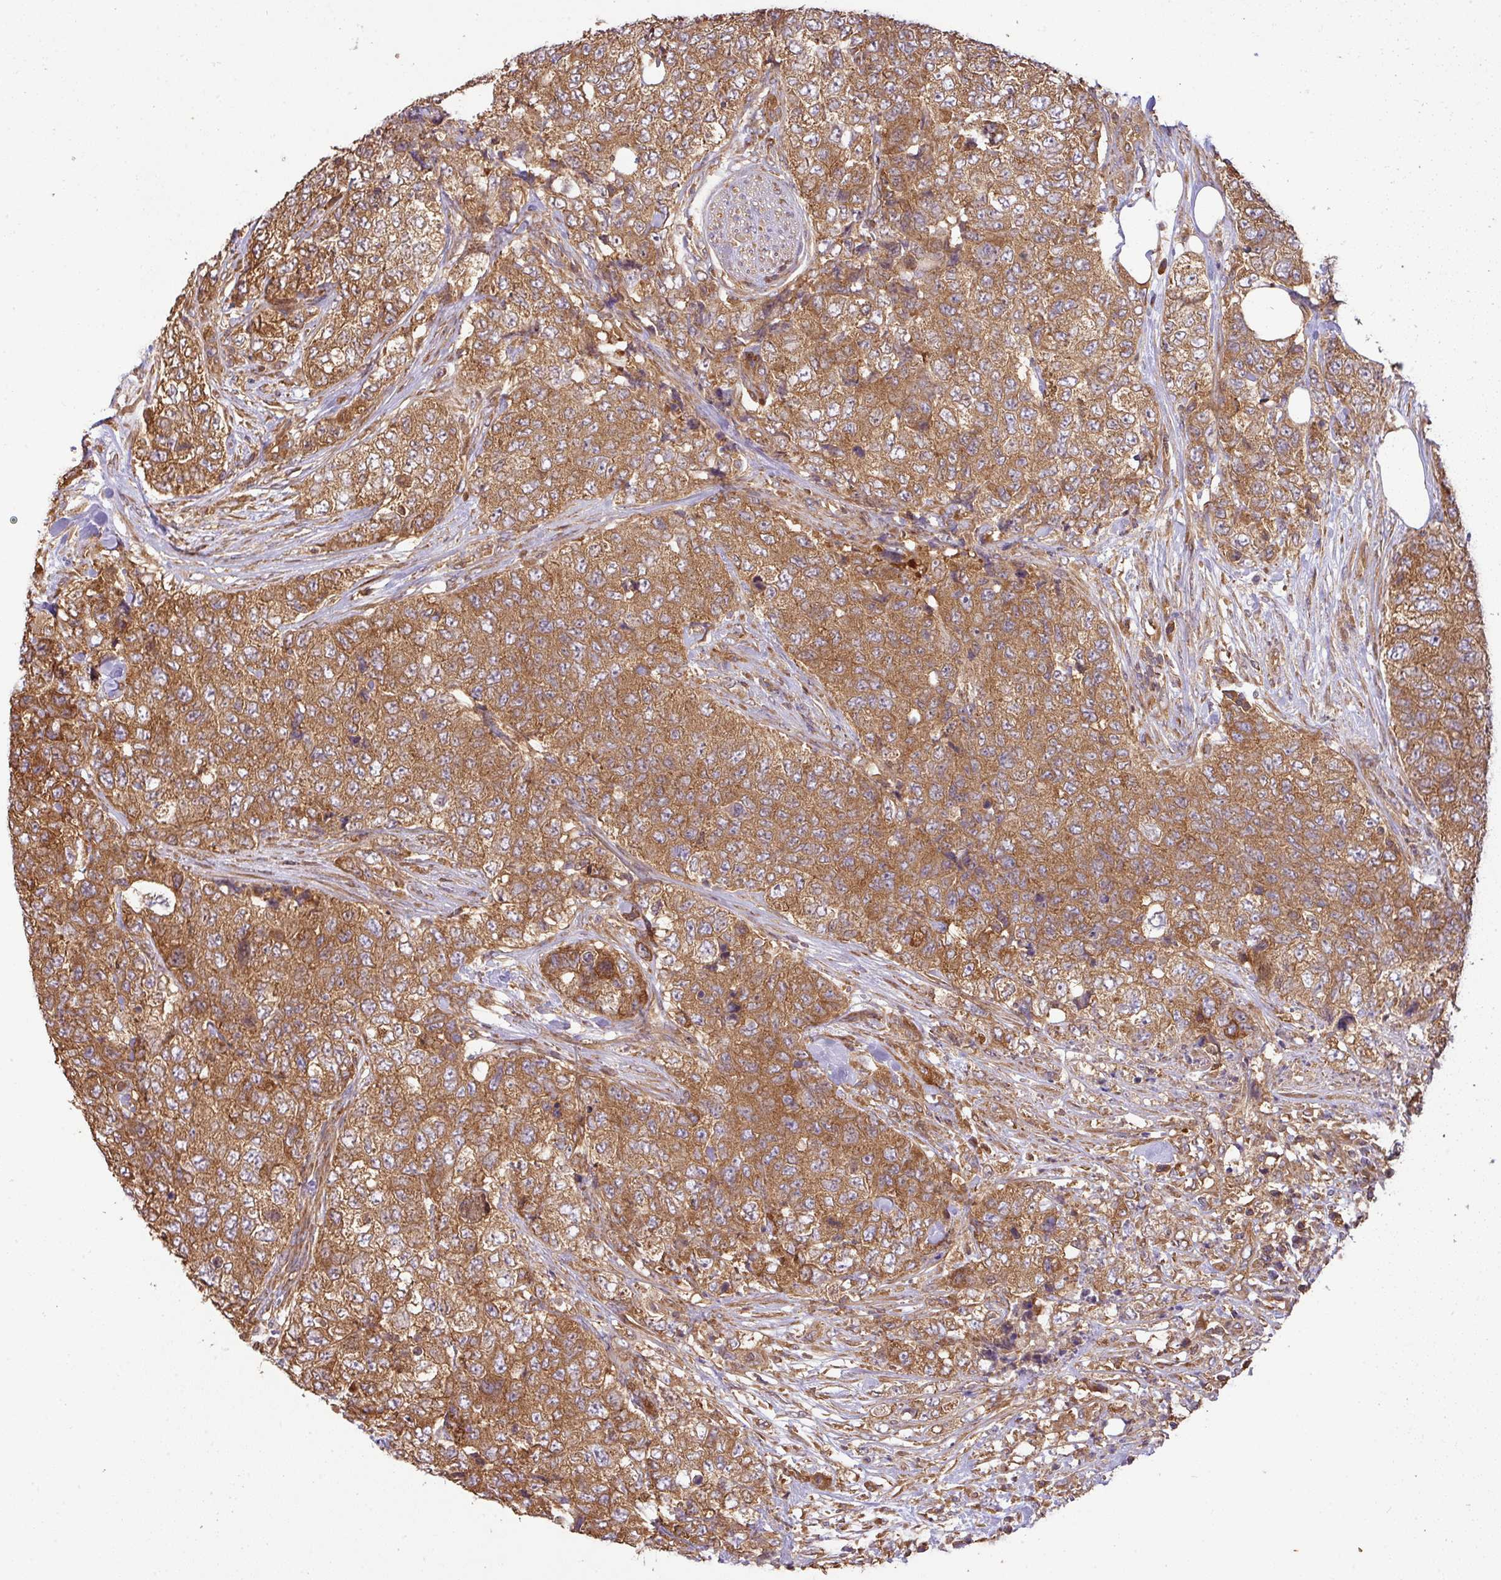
{"staining": {"intensity": "moderate", "quantity": ">75%", "location": "cytoplasmic/membranous"}, "tissue": "urothelial cancer", "cell_type": "Tumor cells", "image_type": "cancer", "snomed": [{"axis": "morphology", "description": "Urothelial carcinoma, High grade"}, {"axis": "topography", "description": "Urinary bladder"}], "caption": "A medium amount of moderate cytoplasmic/membranous staining is appreciated in approximately >75% of tumor cells in urothelial cancer tissue.", "gene": "GSPT1", "patient": {"sex": "female", "age": 78}}